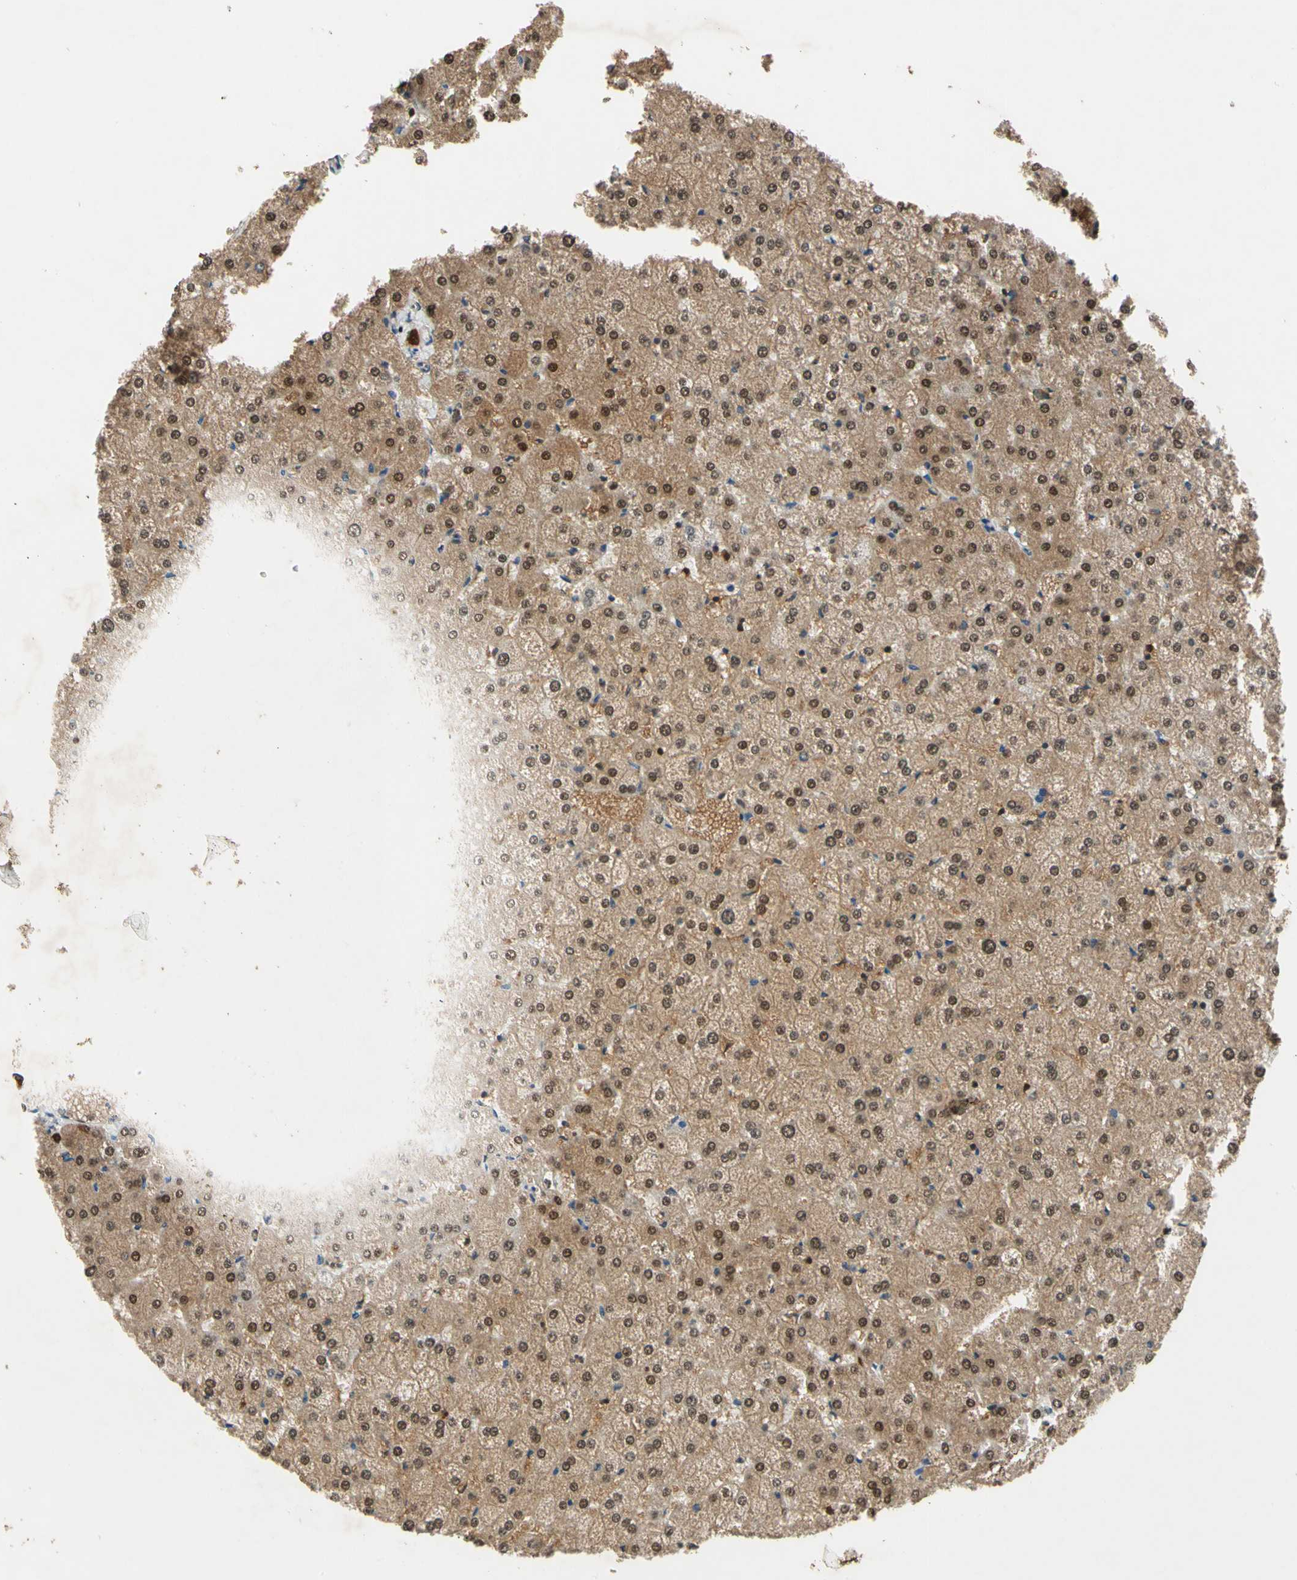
{"staining": {"intensity": "strong", "quantity": ">75%", "location": "cytoplasmic/membranous,nuclear"}, "tissue": "liver", "cell_type": "Cholangiocytes", "image_type": "normal", "snomed": [{"axis": "morphology", "description": "Normal tissue, NOS"}, {"axis": "topography", "description": "Liver"}], "caption": "This is a micrograph of IHC staining of benign liver, which shows strong expression in the cytoplasmic/membranous,nuclear of cholangiocytes.", "gene": "GSR", "patient": {"sex": "female", "age": 32}}